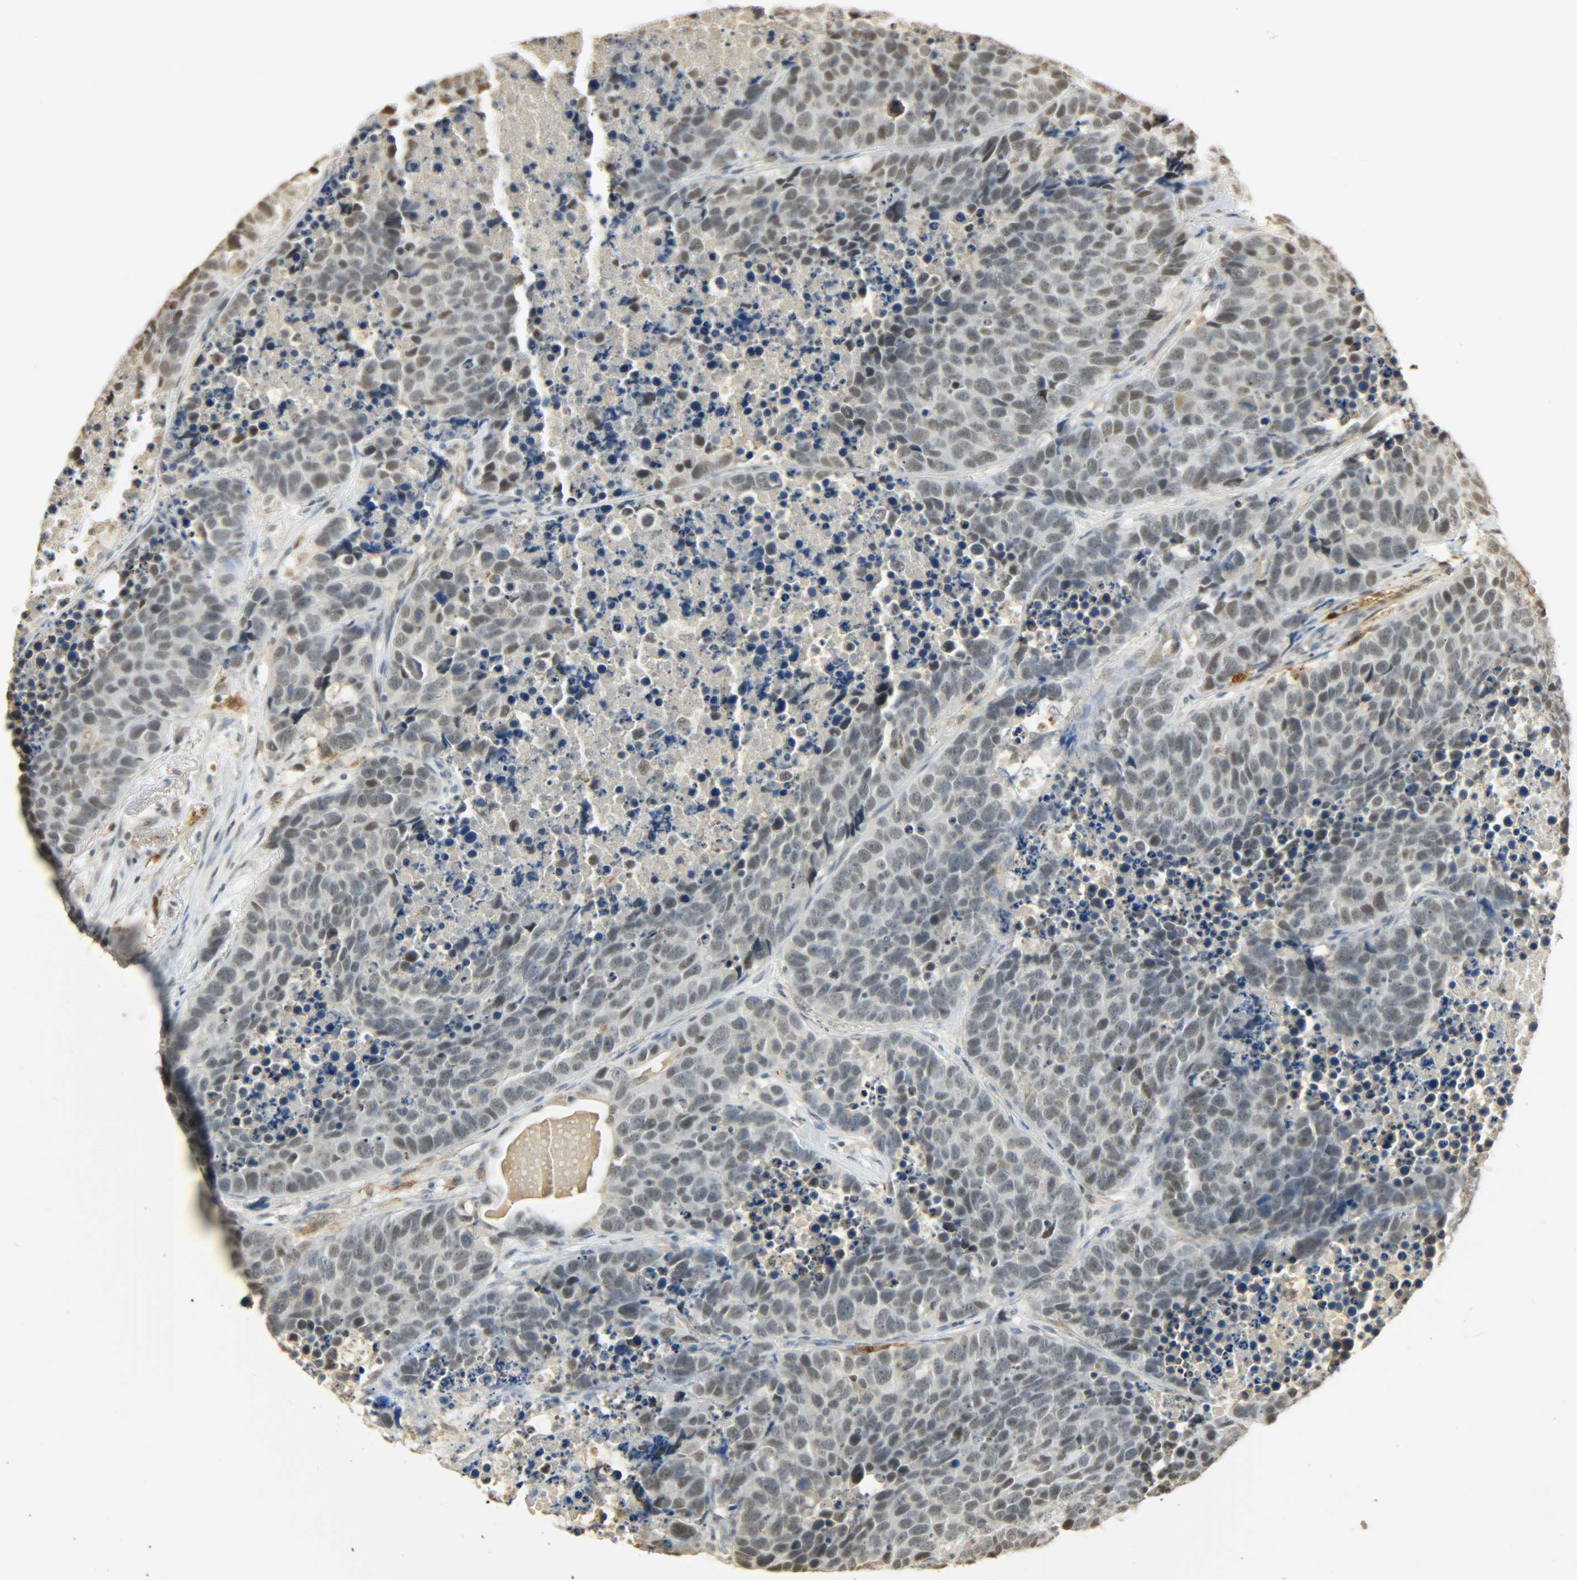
{"staining": {"intensity": "weak", "quantity": ">75%", "location": "nuclear"}, "tissue": "carcinoid", "cell_type": "Tumor cells", "image_type": "cancer", "snomed": [{"axis": "morphology", "description": "Carcinoid, malignant, NOS"}, {"axis": "topography", "description": "Lung"}], "caption": "Carcinoid stained with a protein marker shows weak staining in tumor cells.", "gene": "NGFR", "patient": {"sex": "male", "age": 60}}